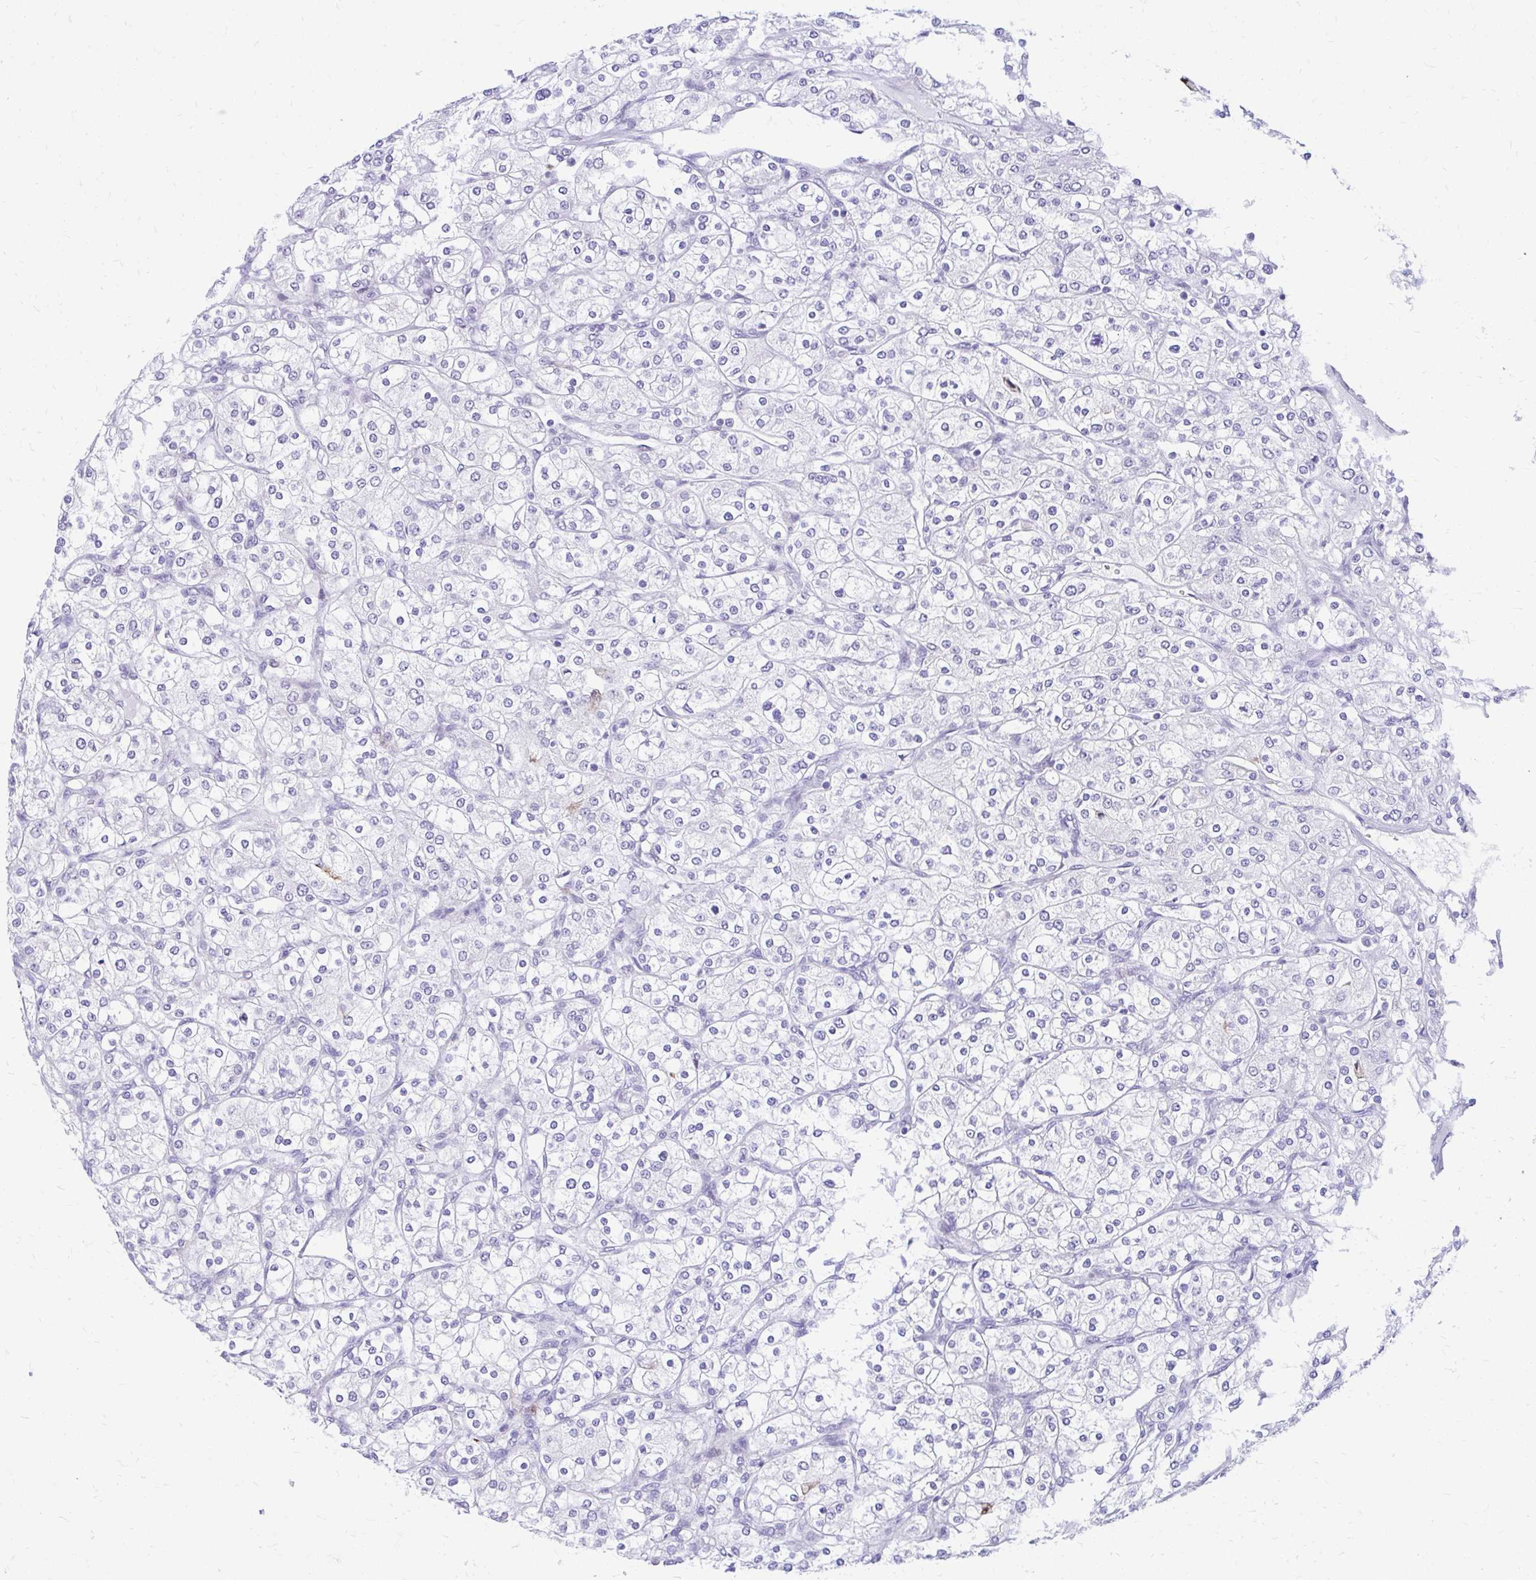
{"staining": {"intensity": "negative", "quantity": "none", "location": "none"}, "tissue": "renal cancer", "cell_type": "Tumor cells", "image_type": "cancer", "snomed": [{"axis": "morphology", "description": "Adenocarcinoma, NOS"}, {"axis": "topography", "description": "Kidney"}], "caption": "The photomicrograph shows no staining of tumor cells in renal cancer.", "gene": "GLB1L2", "patient": {"sex": "male", "age": 80}}